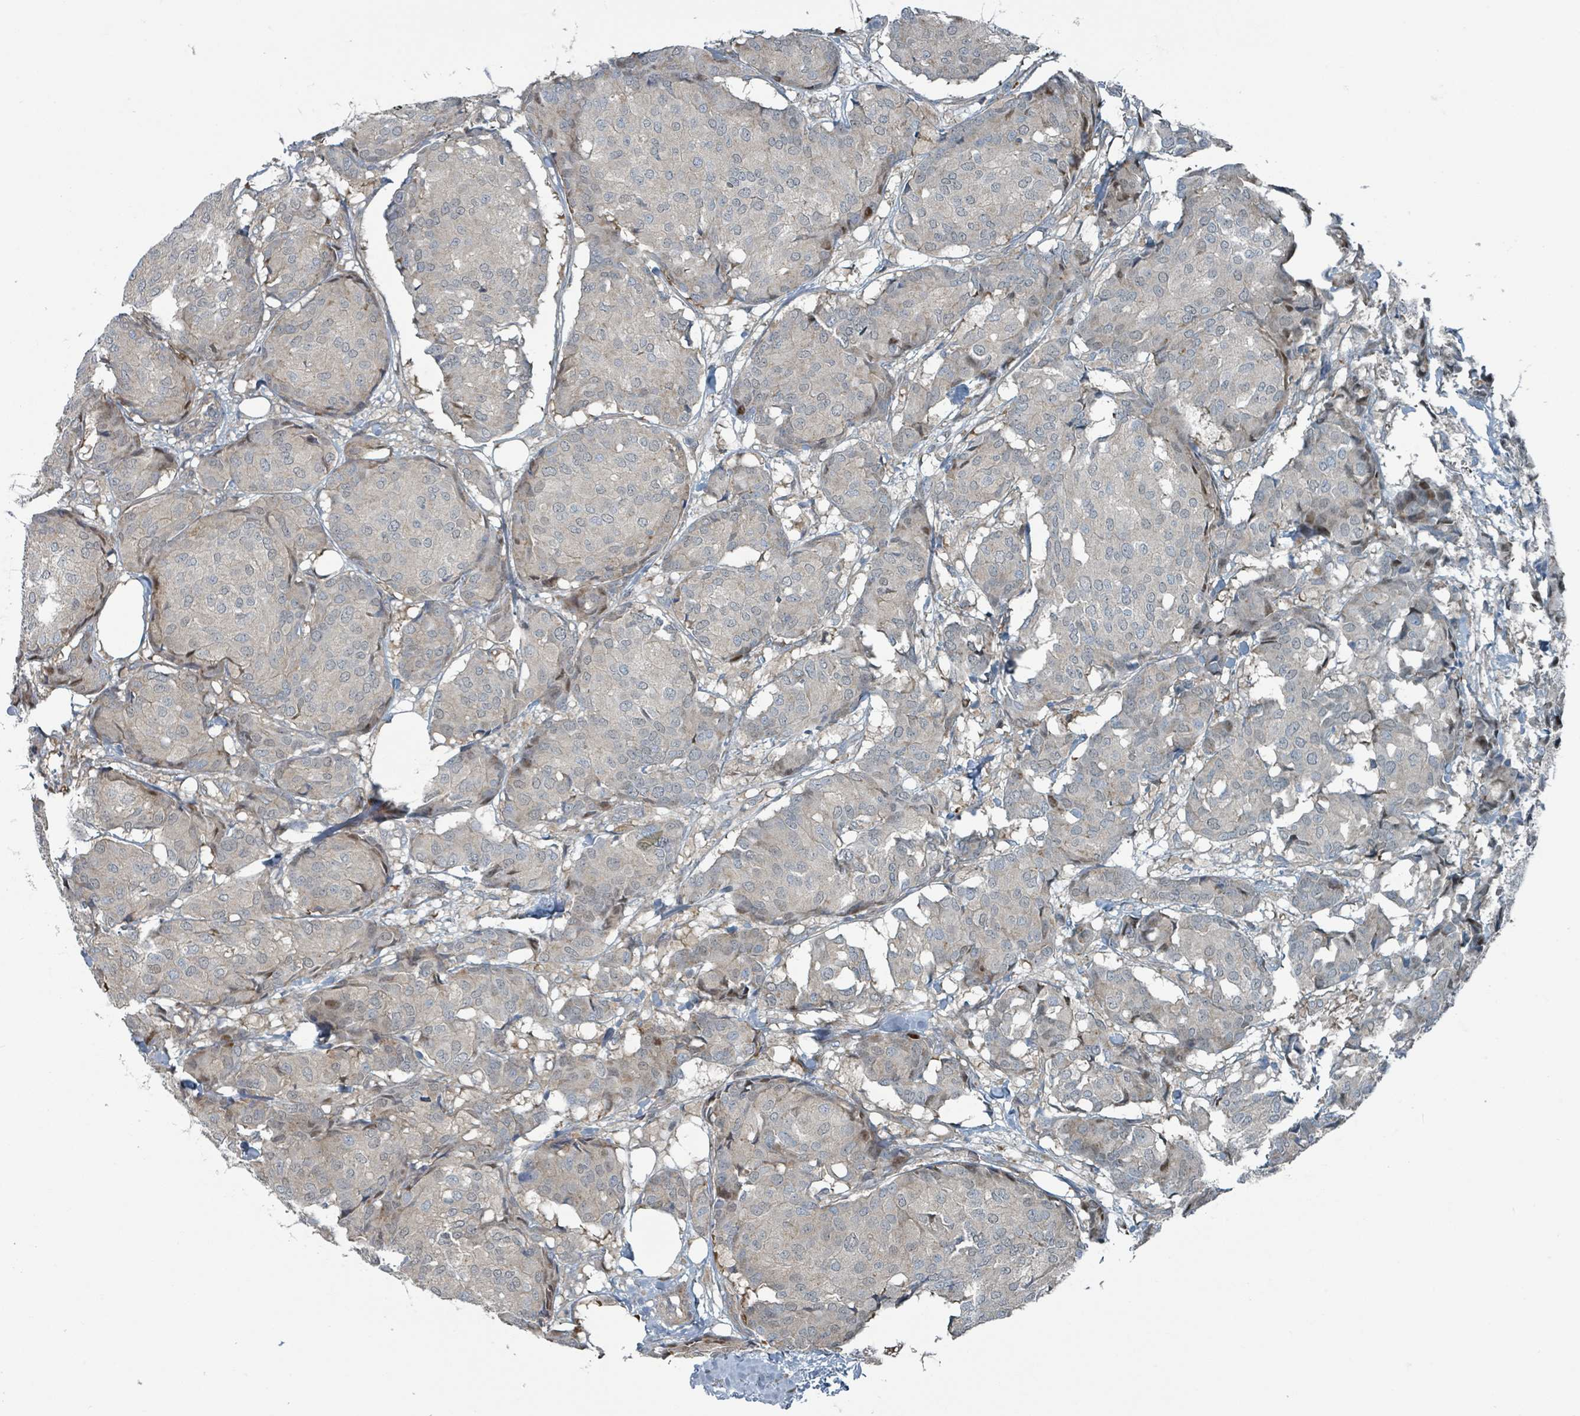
{"staining": {"intensity": "negative", "quantity": "none", "location": "none"}, "tissue": "breast cancer", "cell_type": "Tumor cells", "image_type": "cancer", "snomed": [{"axis": "morphology", "description": "Duct carcinoma"}, {"axis": "topography", "description": "Breast"}], "caption": "The image shows no significant expression in tumor cells of breast infiltrating ductal carcinoma.", "gene": "RHPN2", "patient": {"sex": "female", "age": 75}}